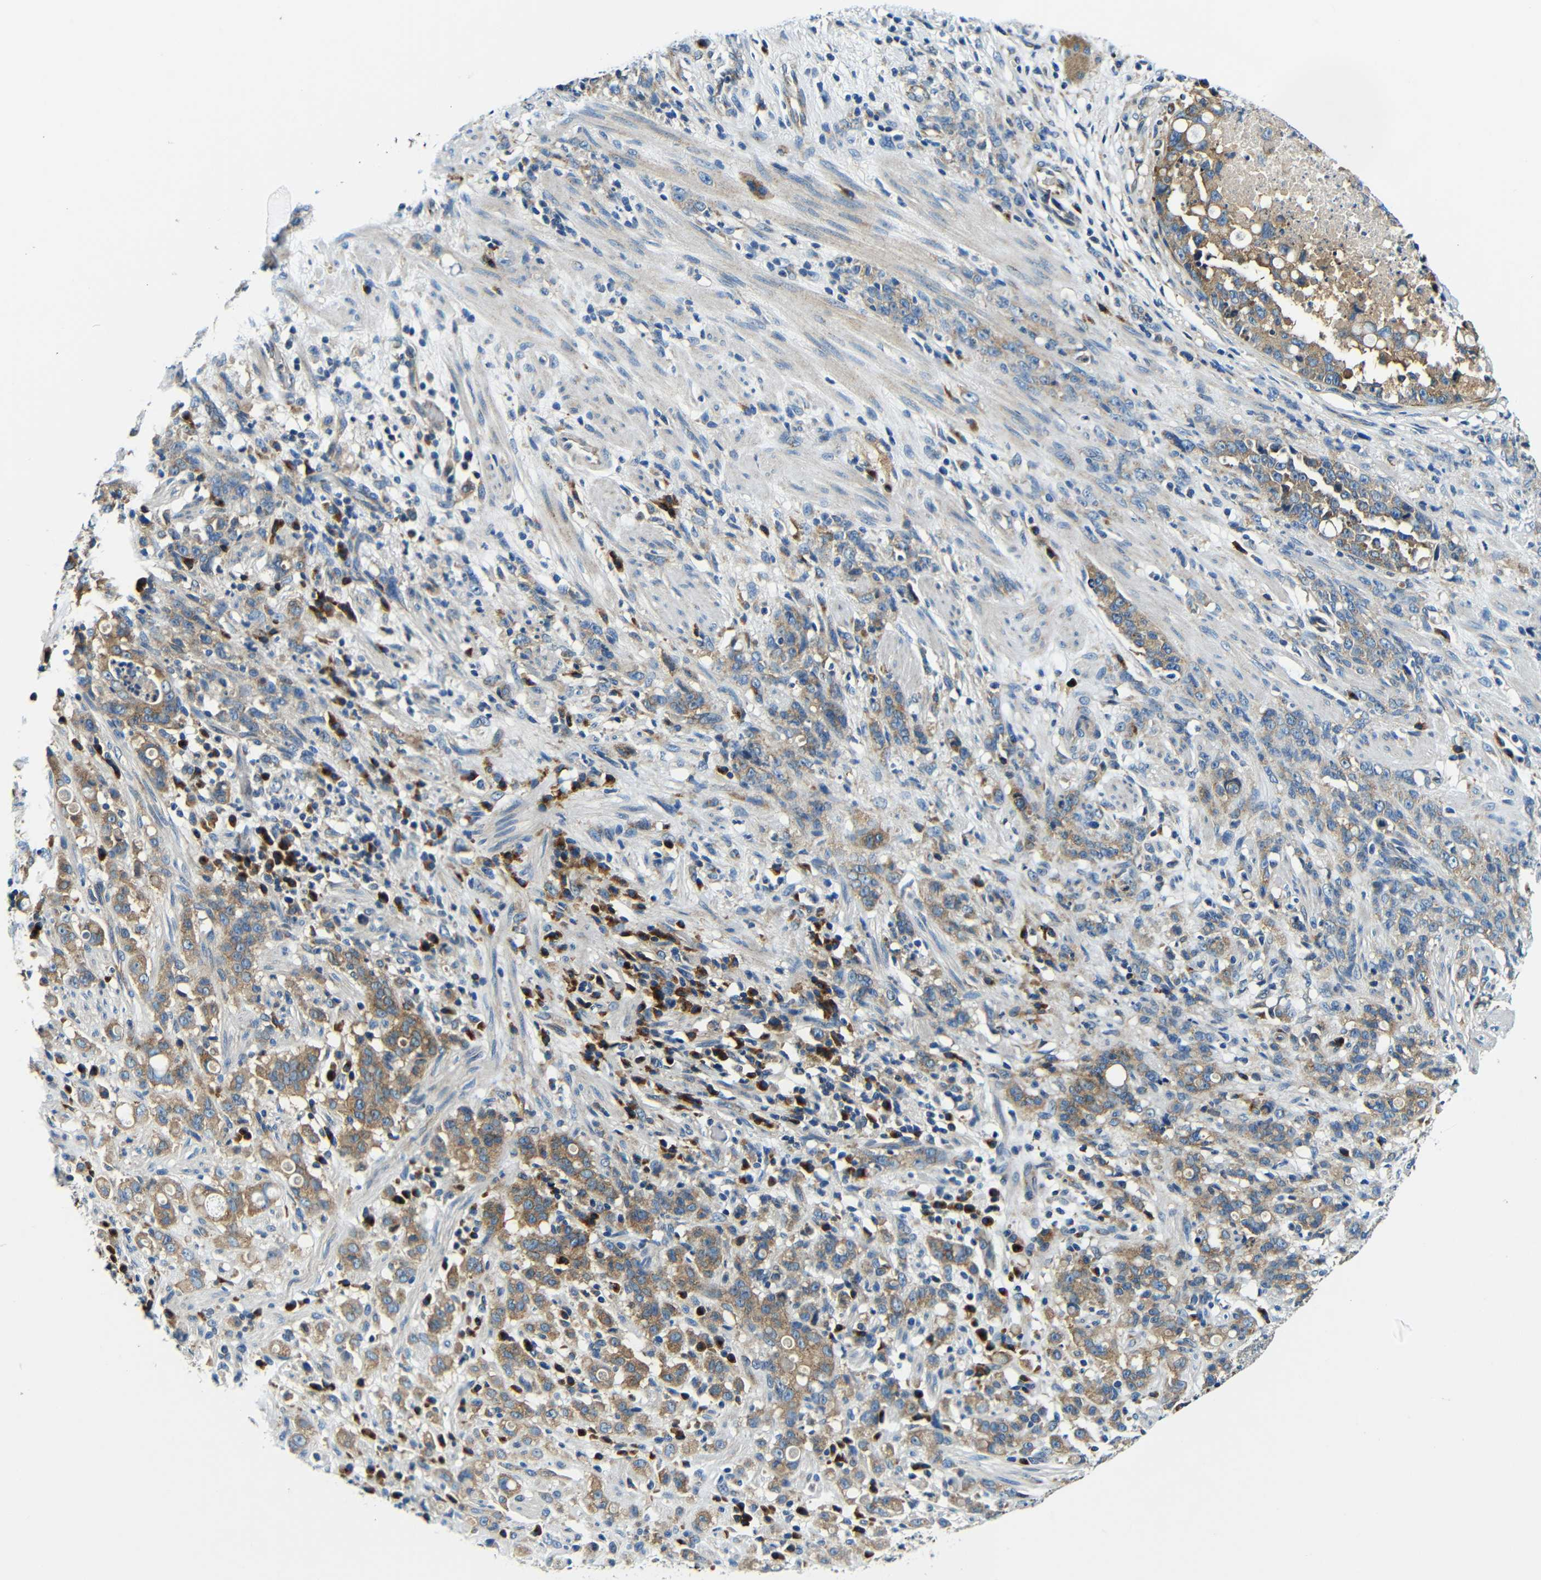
{"staining": {"intensity": "moderate", "quantity": ">75%", "location": "cytoplasmic/membranous"}, "tissue": "stomach cancer", "cell_type": "Tumor cells", "image_type": "cancer", "snomed": [{"axis": "morphology", "description": "Adenocarcinoma, NOS"}, {"axis": "topography", "description": "Stomach, lower"}], "caption": "Immunohistochemical staining of human stomach cancer demonstrates medium levels of moderate cytoplasmic/membranous expression in approximately >75% of tumor cells.", "gene": "USO1", "patient": {"sex": "male", "age": 88}}